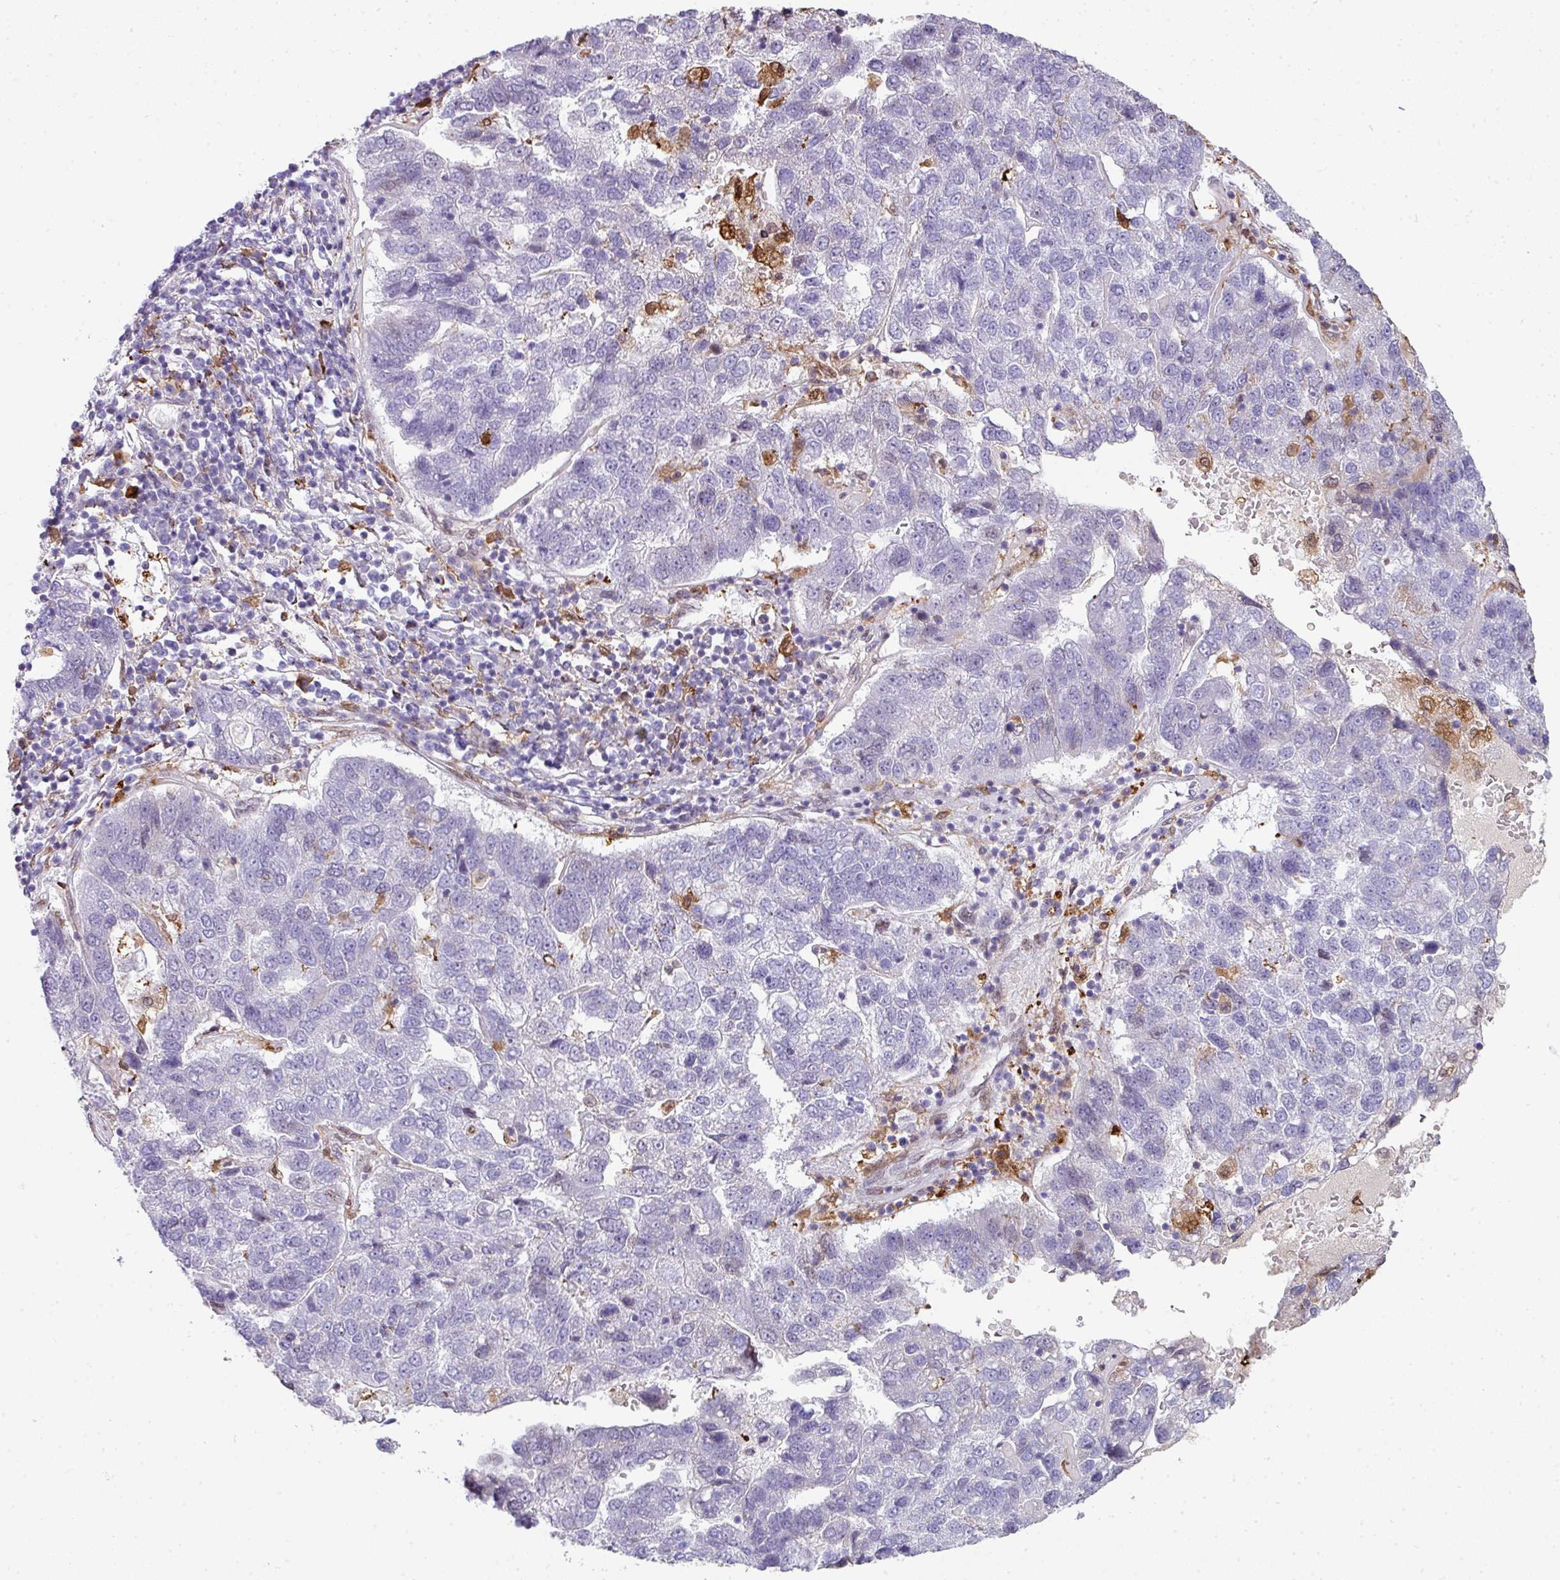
{"staining": {"intensity": "negative", "quantity": "none", "location": "none"}, "tissue": "pancreatic cancer", "cell_type": "Tumor cells", "image_type": "cancer", "snomed": [{"axis": "morphology", "description": "Adenocarcinoma, NOS"}, {"axis": "topography", "description": "Pancreas"}], "caption": "A photomicrograph of pancreatic cancer (adenocarcinoma) stained for a protein reveals no brown staining in tumor cells.", "gene": "PLK1", "patient": {"sex": "female", "age": 61}}